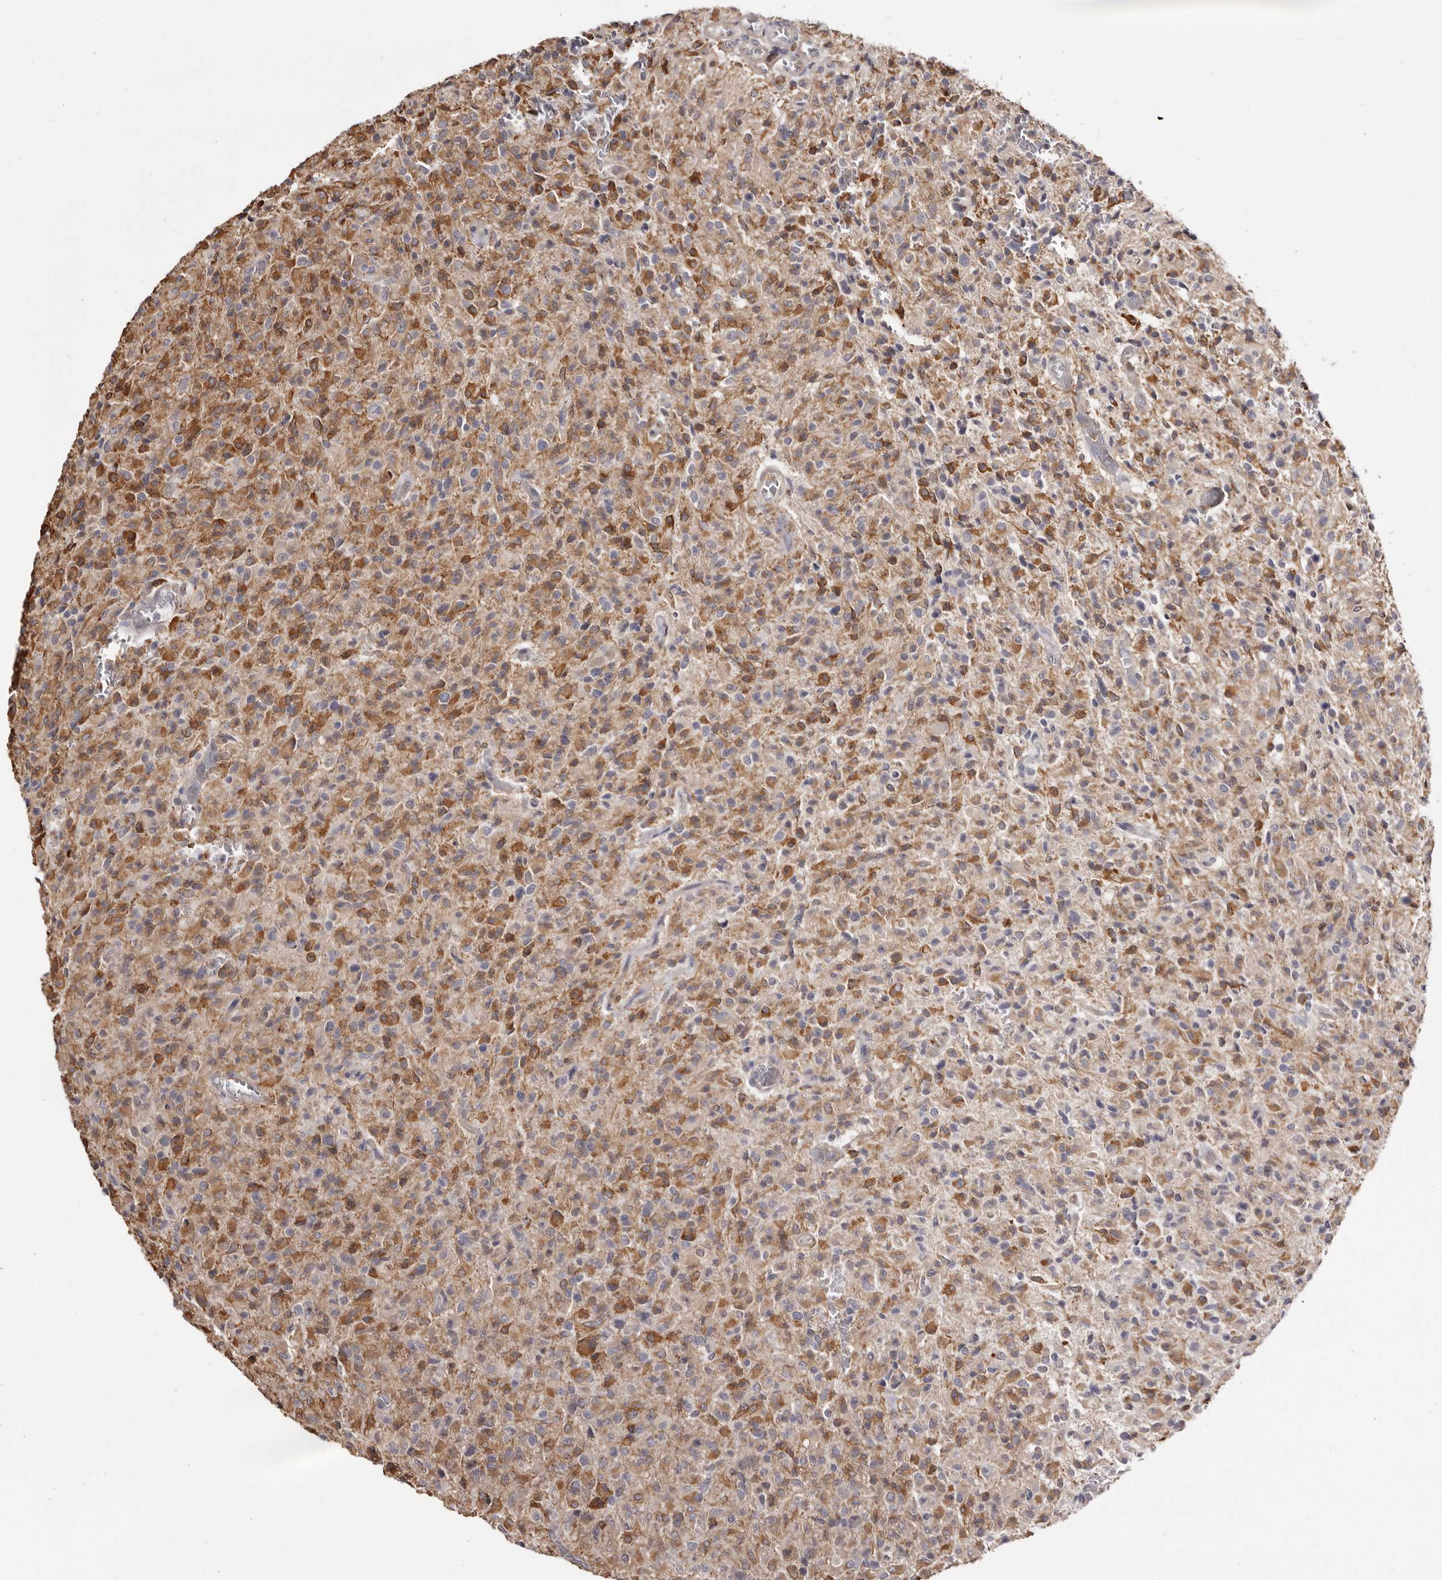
{"staining": {"intensity": "moderate", "quantity": ">75%", "location": "cytoplasmic/membranous"}, "tissue": "glioma", "cell_type": "Tumor cells", "image_type": "cancer", "snomed": [{"axis": "morphology", "description": "Glioma, malignant, High grade"}, {"axis": "topography", "description": "Brain"}], "caption": "This micrograph displays glioma stained with immunohistochemistry to label a protein in brown. The cytoplasmic/membranous of tumor cells show moderate positivity for the protein. Nuclei are counter-stained blue.", "gene": "TNNI1", "patient": {"sex": "female", "age": 57}}